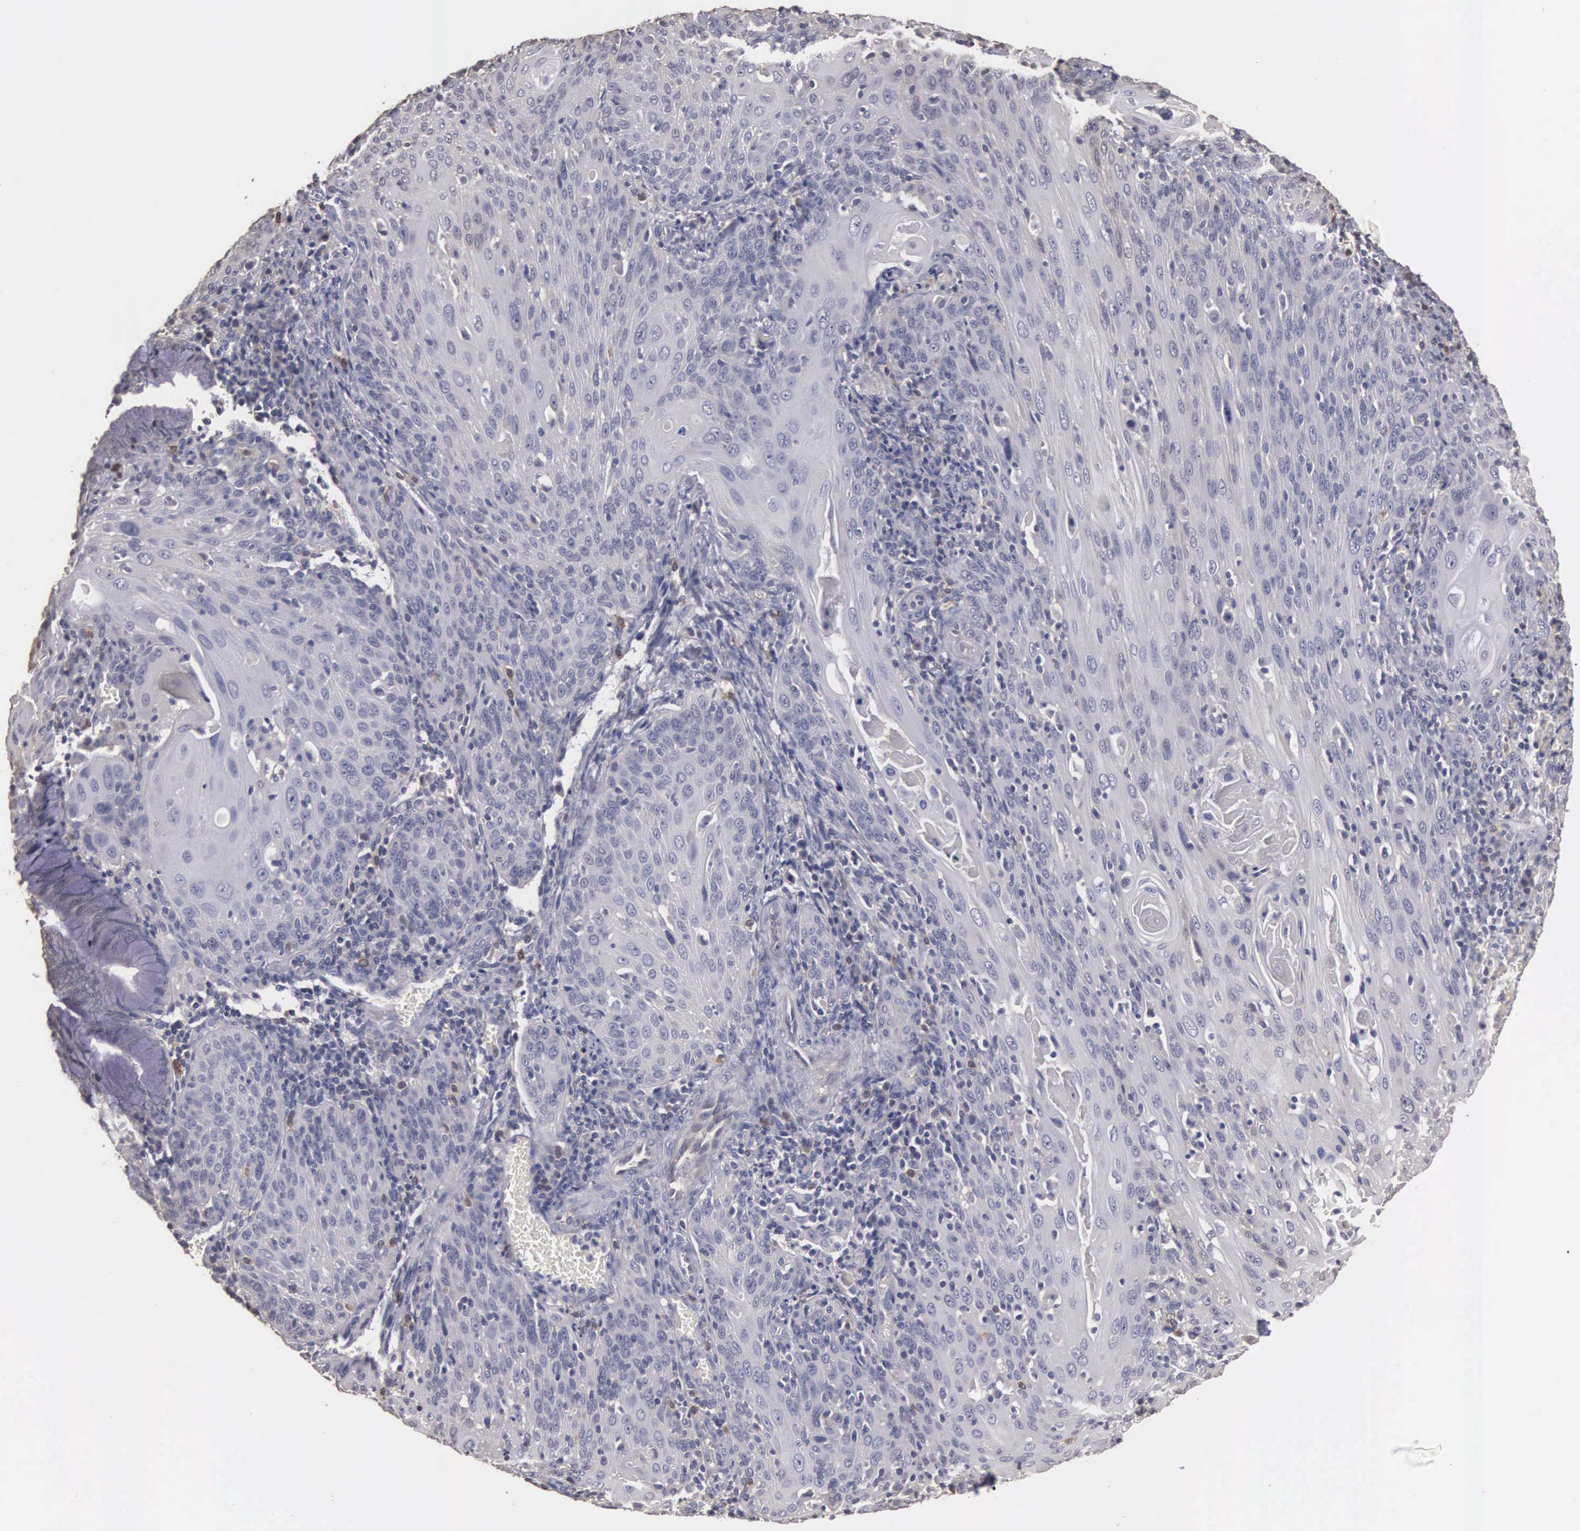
{"staining": {"intensity": "negative", "quantity": "none", "location": "none"}, "tissue": "cervical cancer", "cell_type": "Tumor cells", "image_type": "cancer", "snomed": [{"axis": "morphology", "description": "Squamous cell carcinoma, NOS"}, {"axis": "topography", "description": "Cervix"}], "caption": "The photomicrograph shows no significant expression in tumor cells of cervical cancer (squamous cell carcinoma).", "gene": "ENO3", "patient": {"sex": "female", "age": 54}}